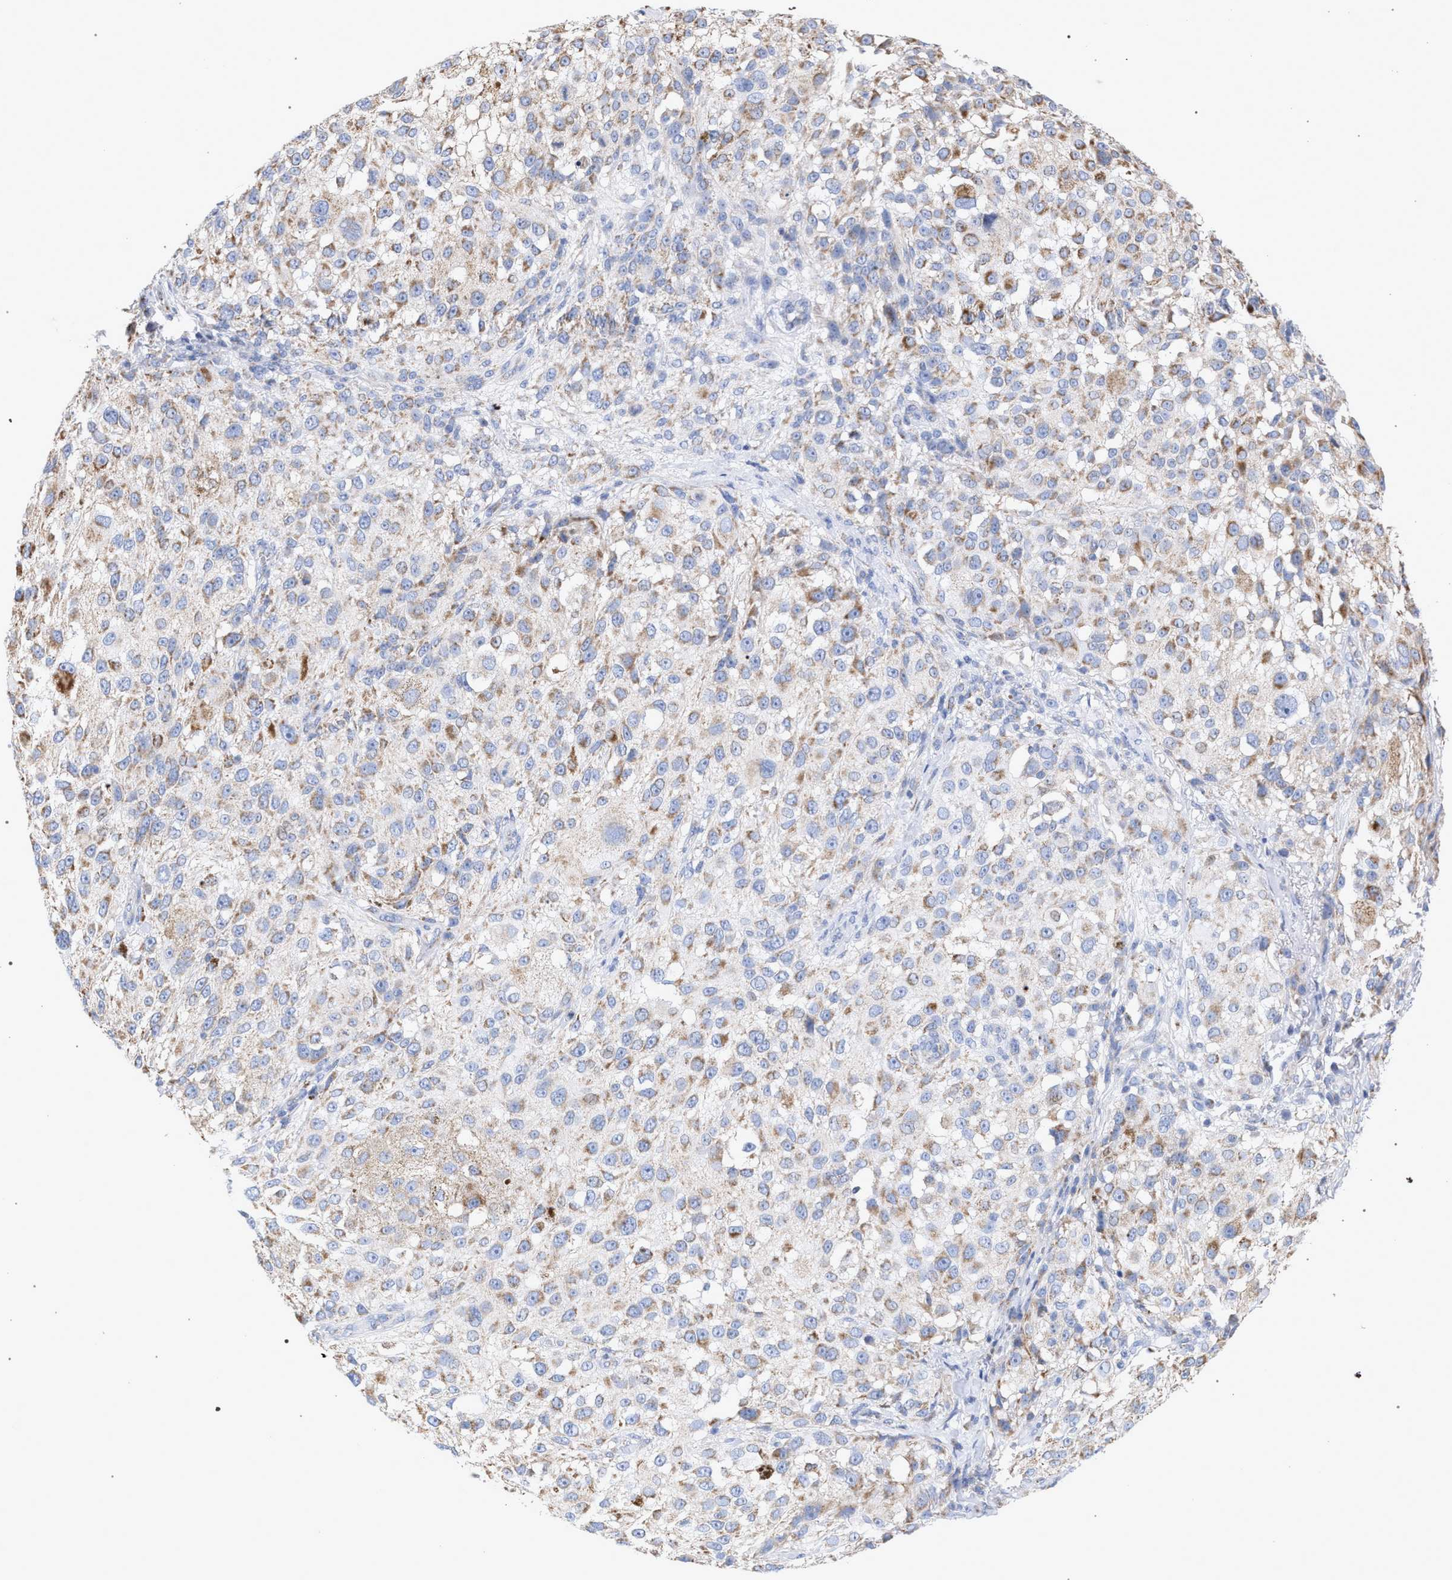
{"staining": {"intensity": "moderate", "quantity": ">75%", "location": "cytoplasmic/membranous"}, "tissue": "melanoma", "cell_type": "Tumor cells", "image_type": "cancer", "snomed": [{"axis": "morphology", "description": "Necrosis, NOS"}, {"axis": "morphology", "description": "Malignant melanoma, NOS"}, {"axis": "topography", "description": "Skin"}], "caption": "A brown stain shows moderate cytoplasmic/membranous staining of a protein in human malignant melanoma tumor cells. Immunohistochemistry (ihc) stains the protein of interest in brown and the nuclei are stained blue.", "gene": "ECI2", "patient": {"sex": "female", "age": 87}}